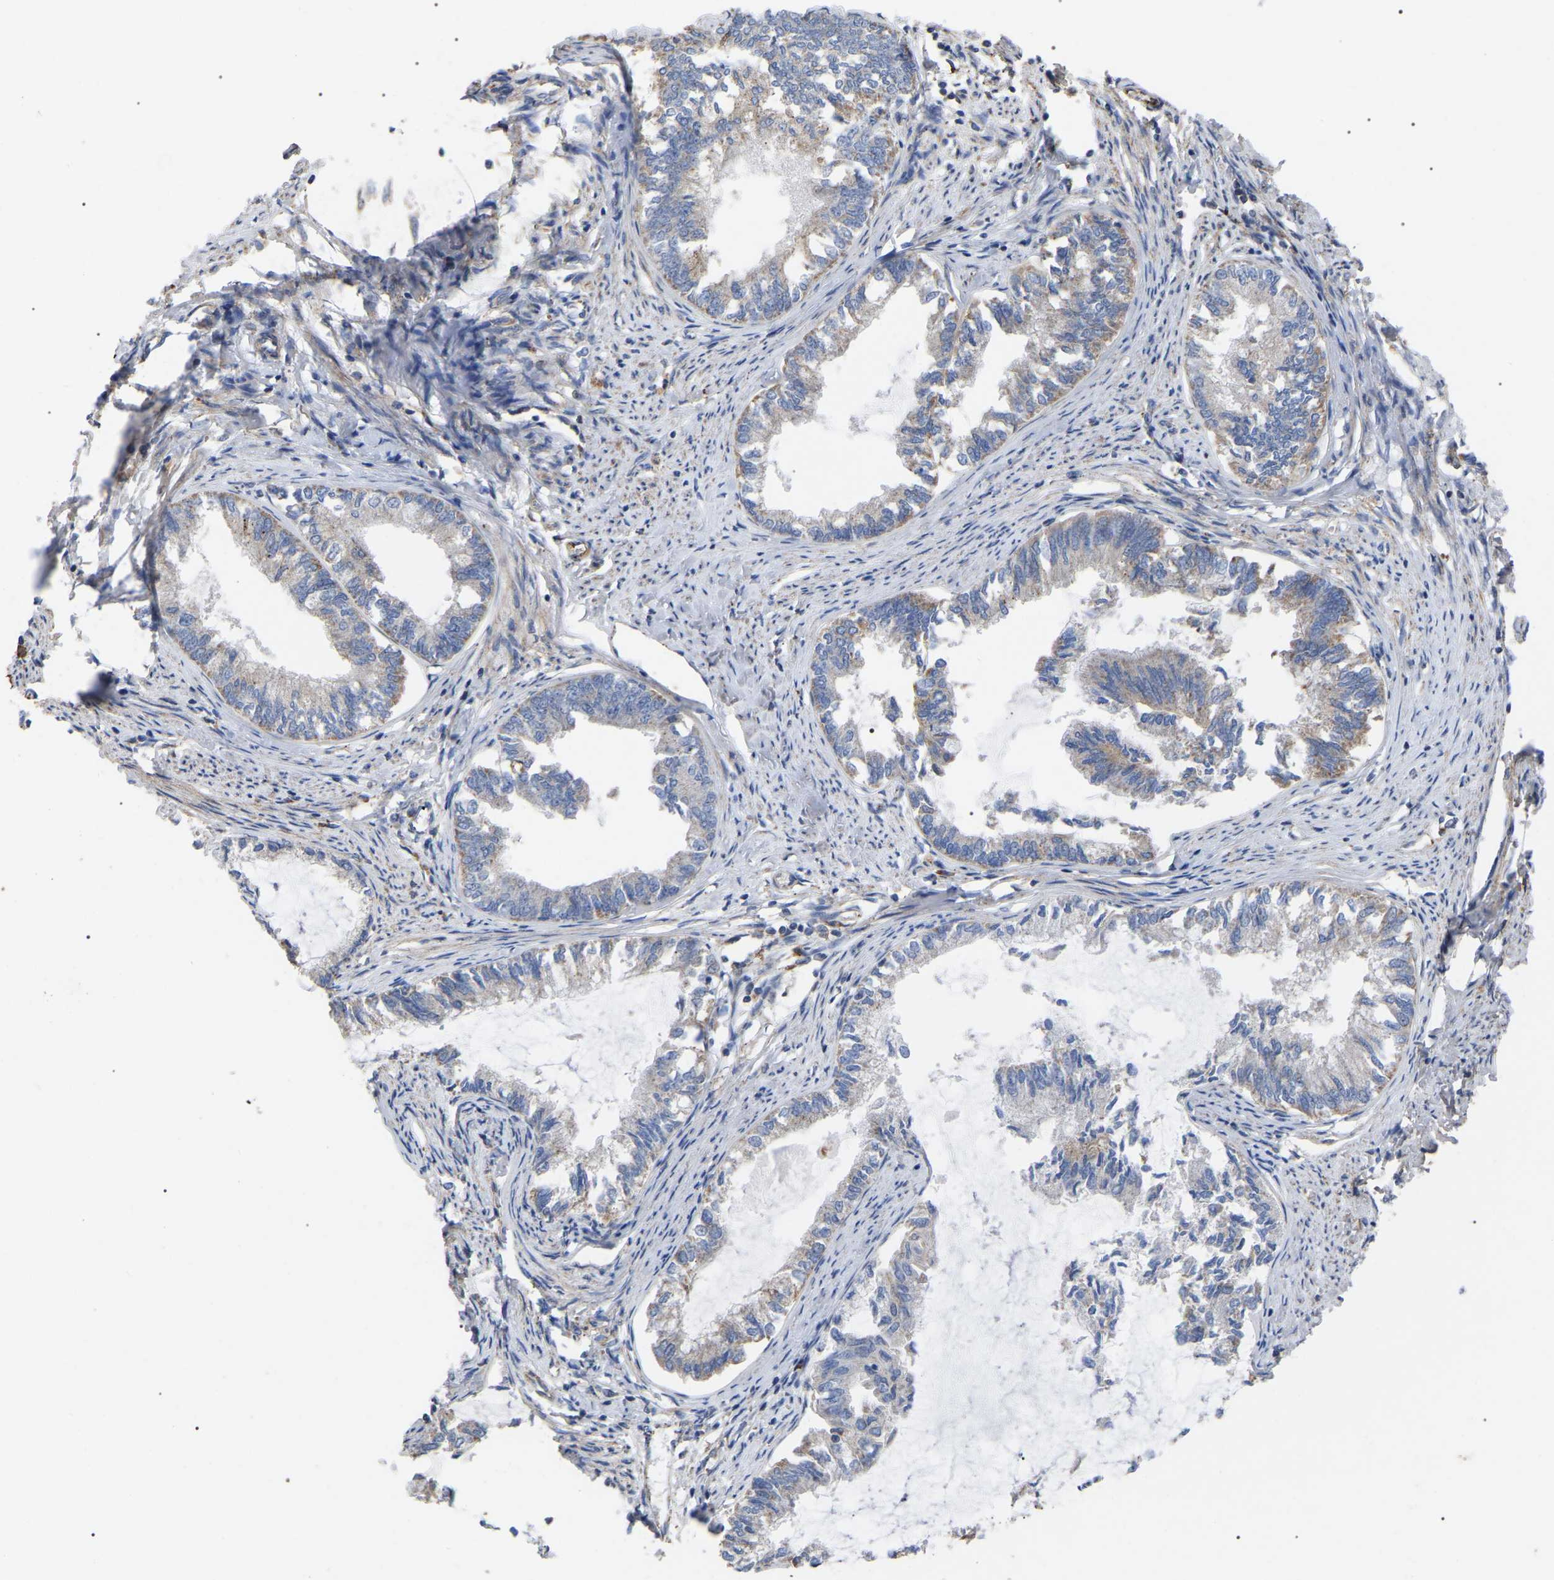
{"staining": {"intensity": "weak", "quantity": "25%-75%", "location": "cytoplasmic/membranous"}, "tissue": "endometrial cancer", "cell_type": "Tumor cells", "image_type": "cancer", "snomed": [{"axis": "morphology", "description": "Adenocarcinoma, NOS"}, {"axis": "topography", "description": "Endometrium"}], "caption": "Protein expression analysis of human endometrial cancer (adenocarcinoma) reveals weak cytoplasmic/membranous positivity in approximately 25%-75% of tumor cells.", "gene": "FAM171A2", "patient": {"sex": "female", "age": 86}}